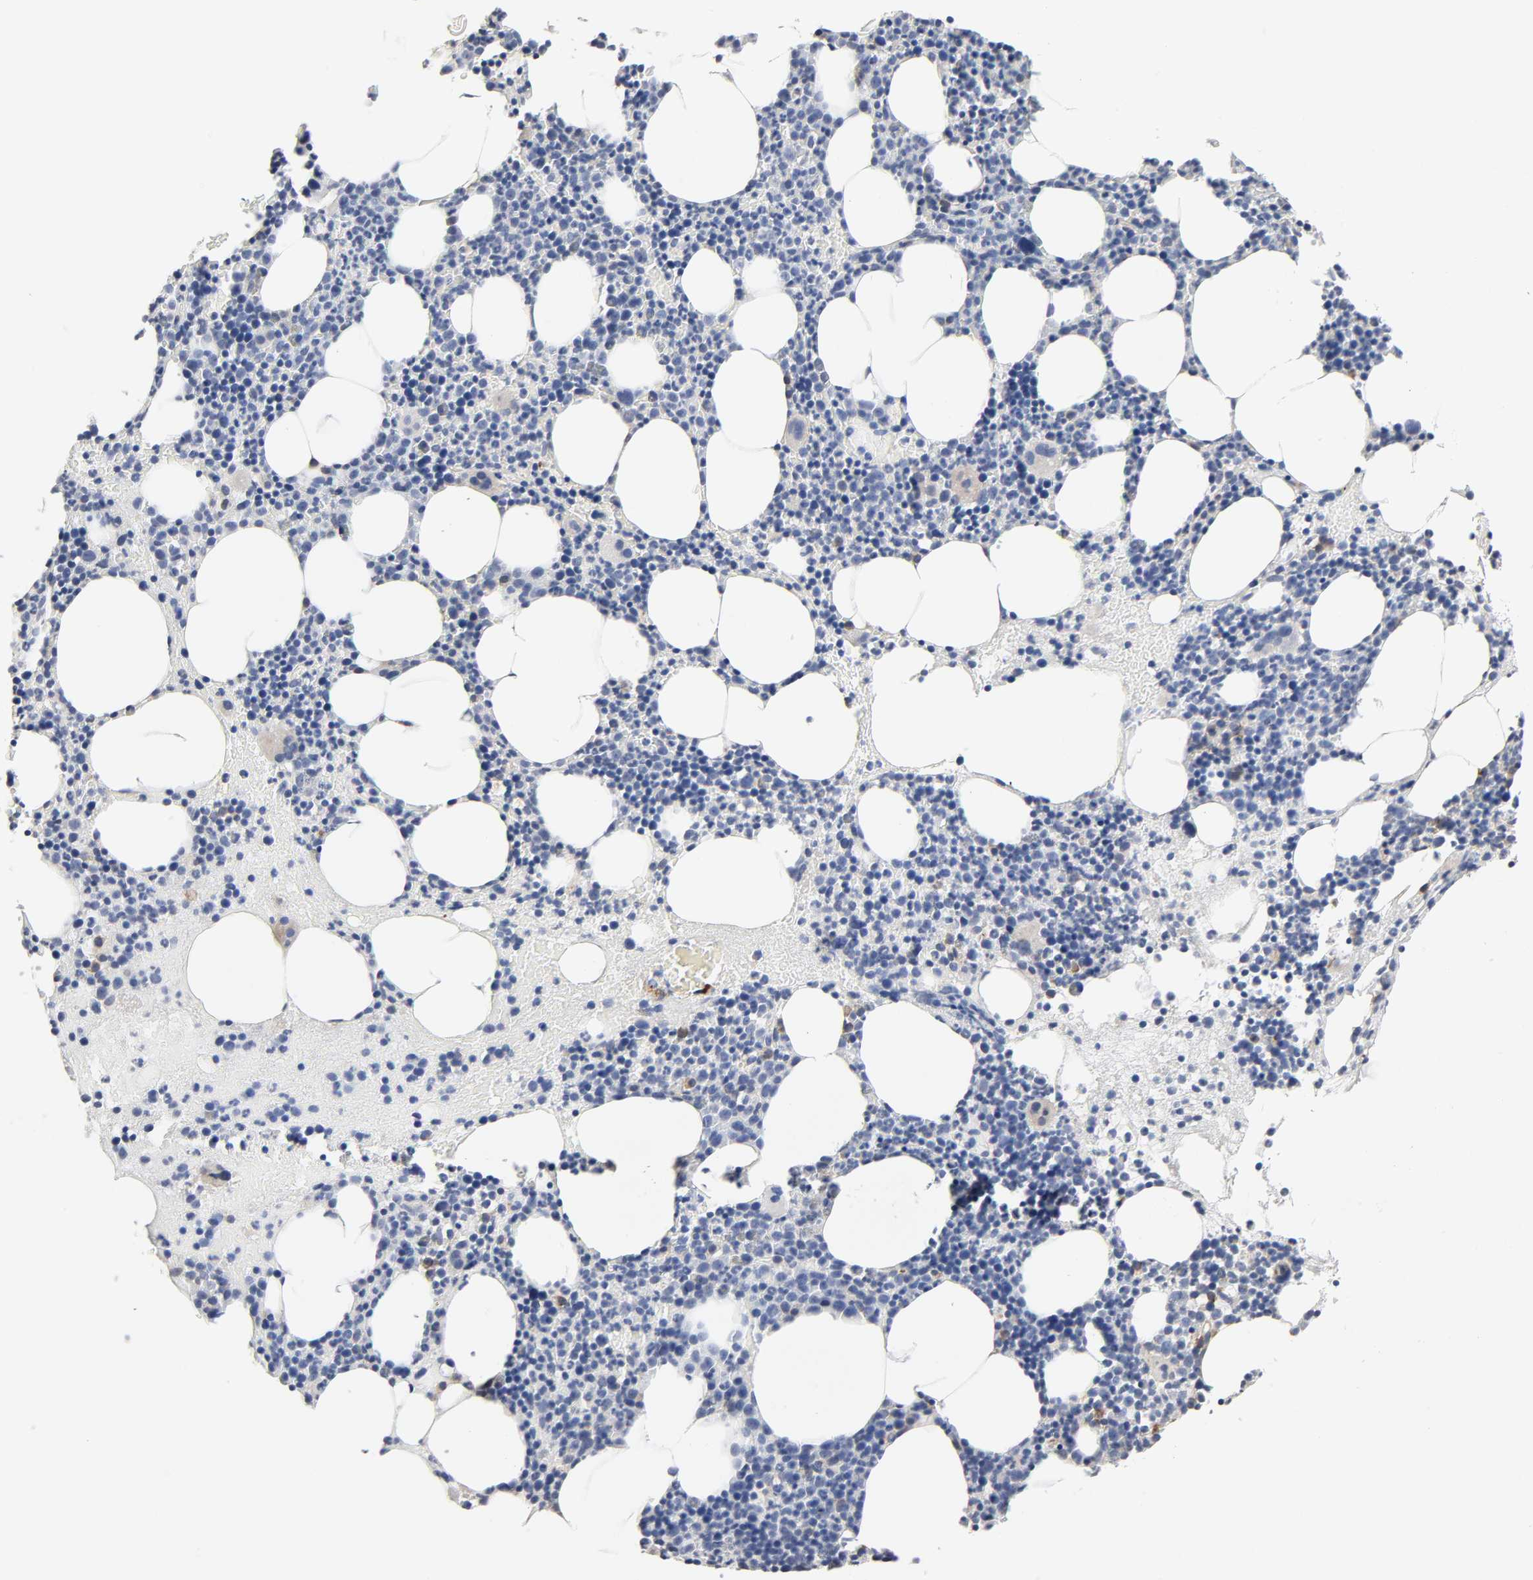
{"staining": {"intensity": "negative", "quantity": "none", "location": "none"}, "tissue": "bone marrow", "cell_type": "Hematopoietic cells", "image_type": "normal", "snomed": [{"axis": "morphology", "description": "Normal tissue, NOS"}, {"axis": "topography", "description": "Bone marrow"}], "caption": "This micrograph is of unremarkable bone marrow stained with immunohistochemistry (IHC) to label a protein in brown with the nuclei are counter-stained blue. There is no expression in hematopoietic cells.", "gene": "HDLBP", "patient": {"sex": "male", "age": 82}}